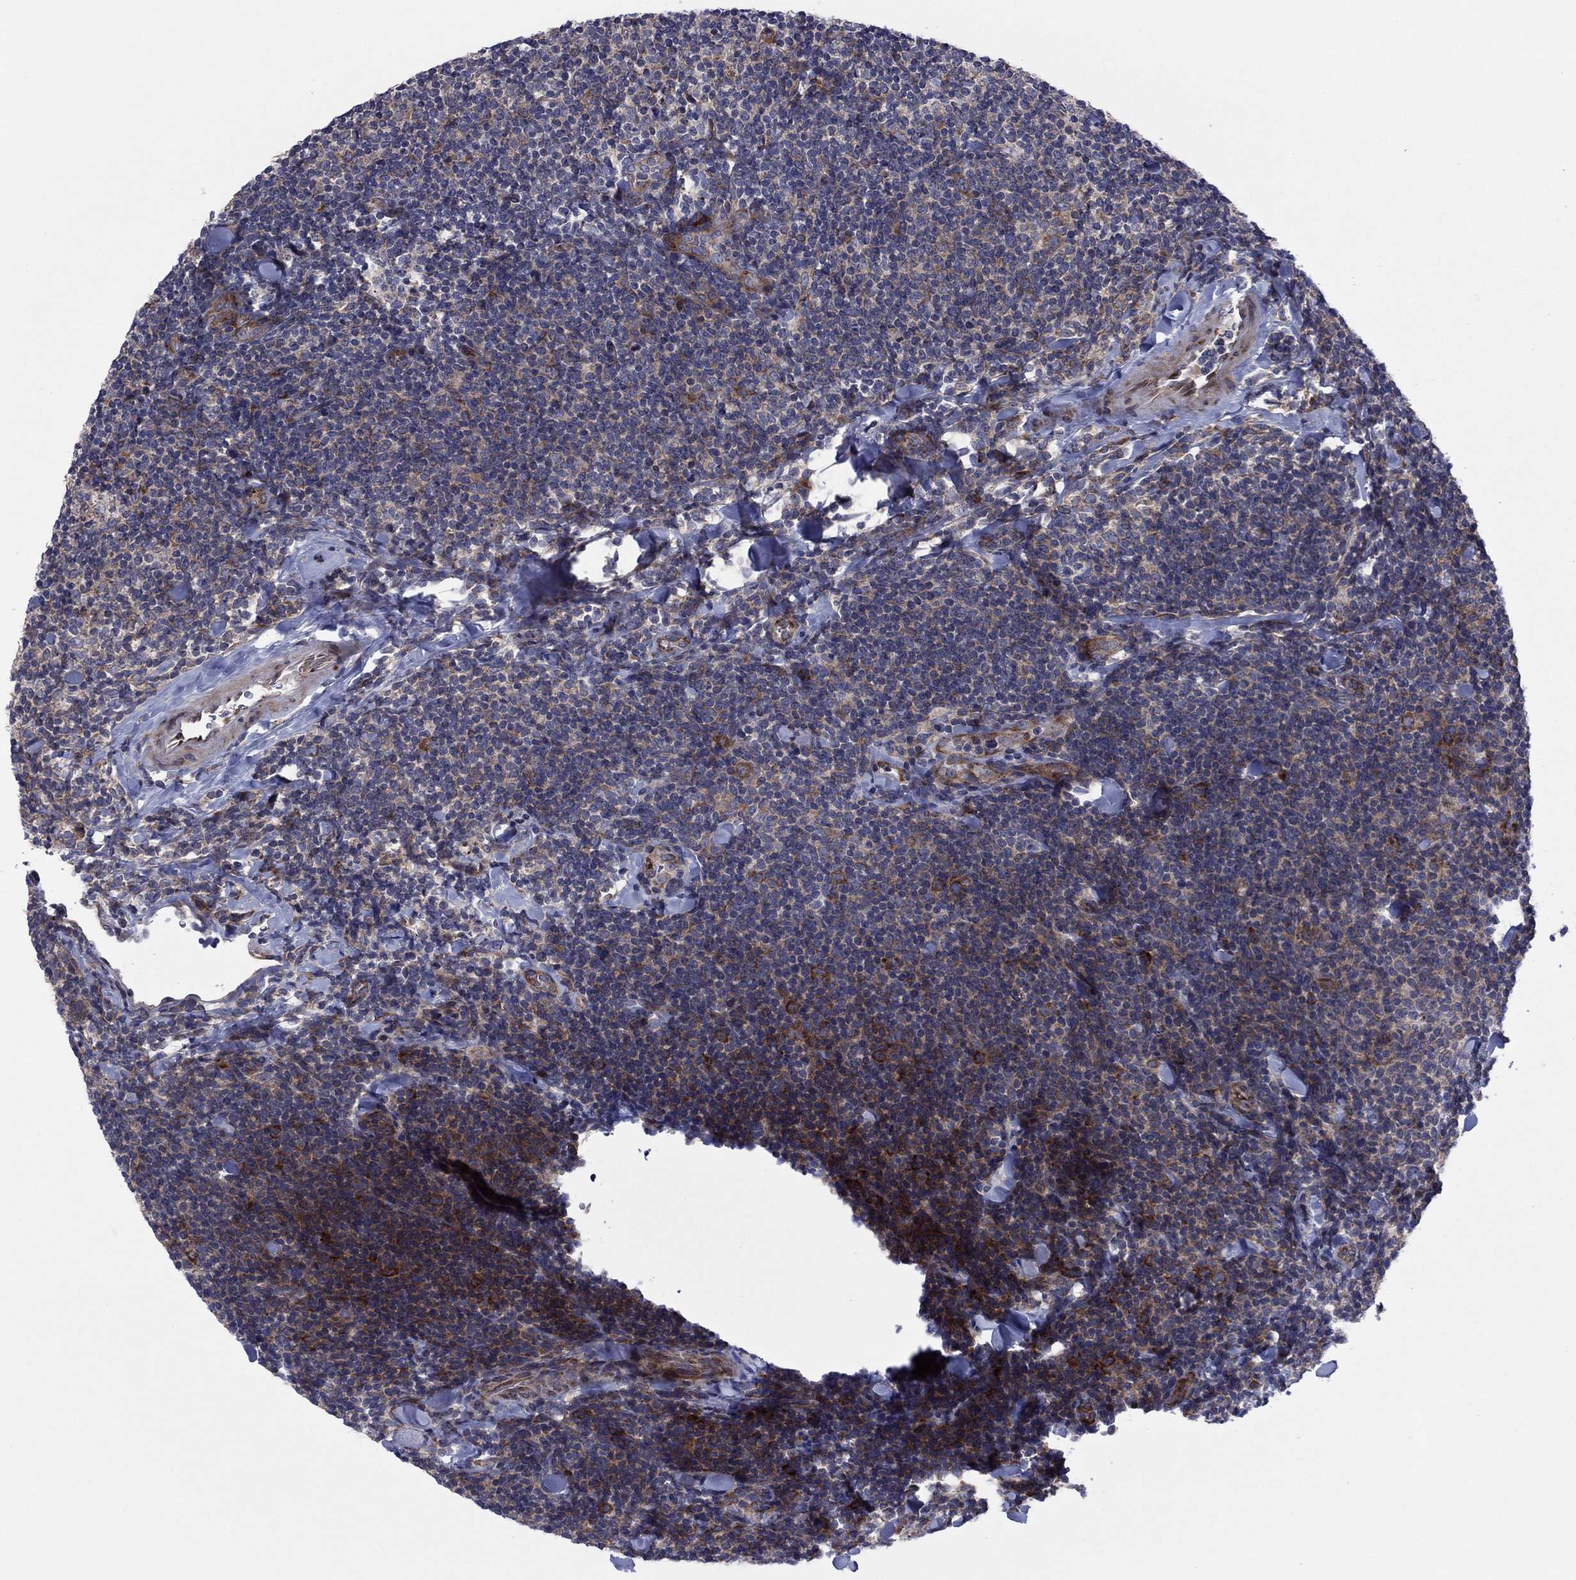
{"staining": {"intensity": "strong", "quantity": "<25%", "location": "cytoplasmic/membranous"}, "tissue": "lymphoma", "cell_type": "Tumor cells", "image_type": "cancer", "snomed": [{"axis": "morphology", "description": "Malignant lymphoma, non-Hodgkin's type, Low grade"}, {"axis": "topography", "description": "Lymph node"}], "caption": "Brown immunohistochemical staining in malignant lymphoma, non-Hodgkin's type (low-grade) shows strong cytoplasmic/membranous expression in about <25% of tumor cells.", "gene": "GPR155", "patient": {"sex": "female", "age": 56}}